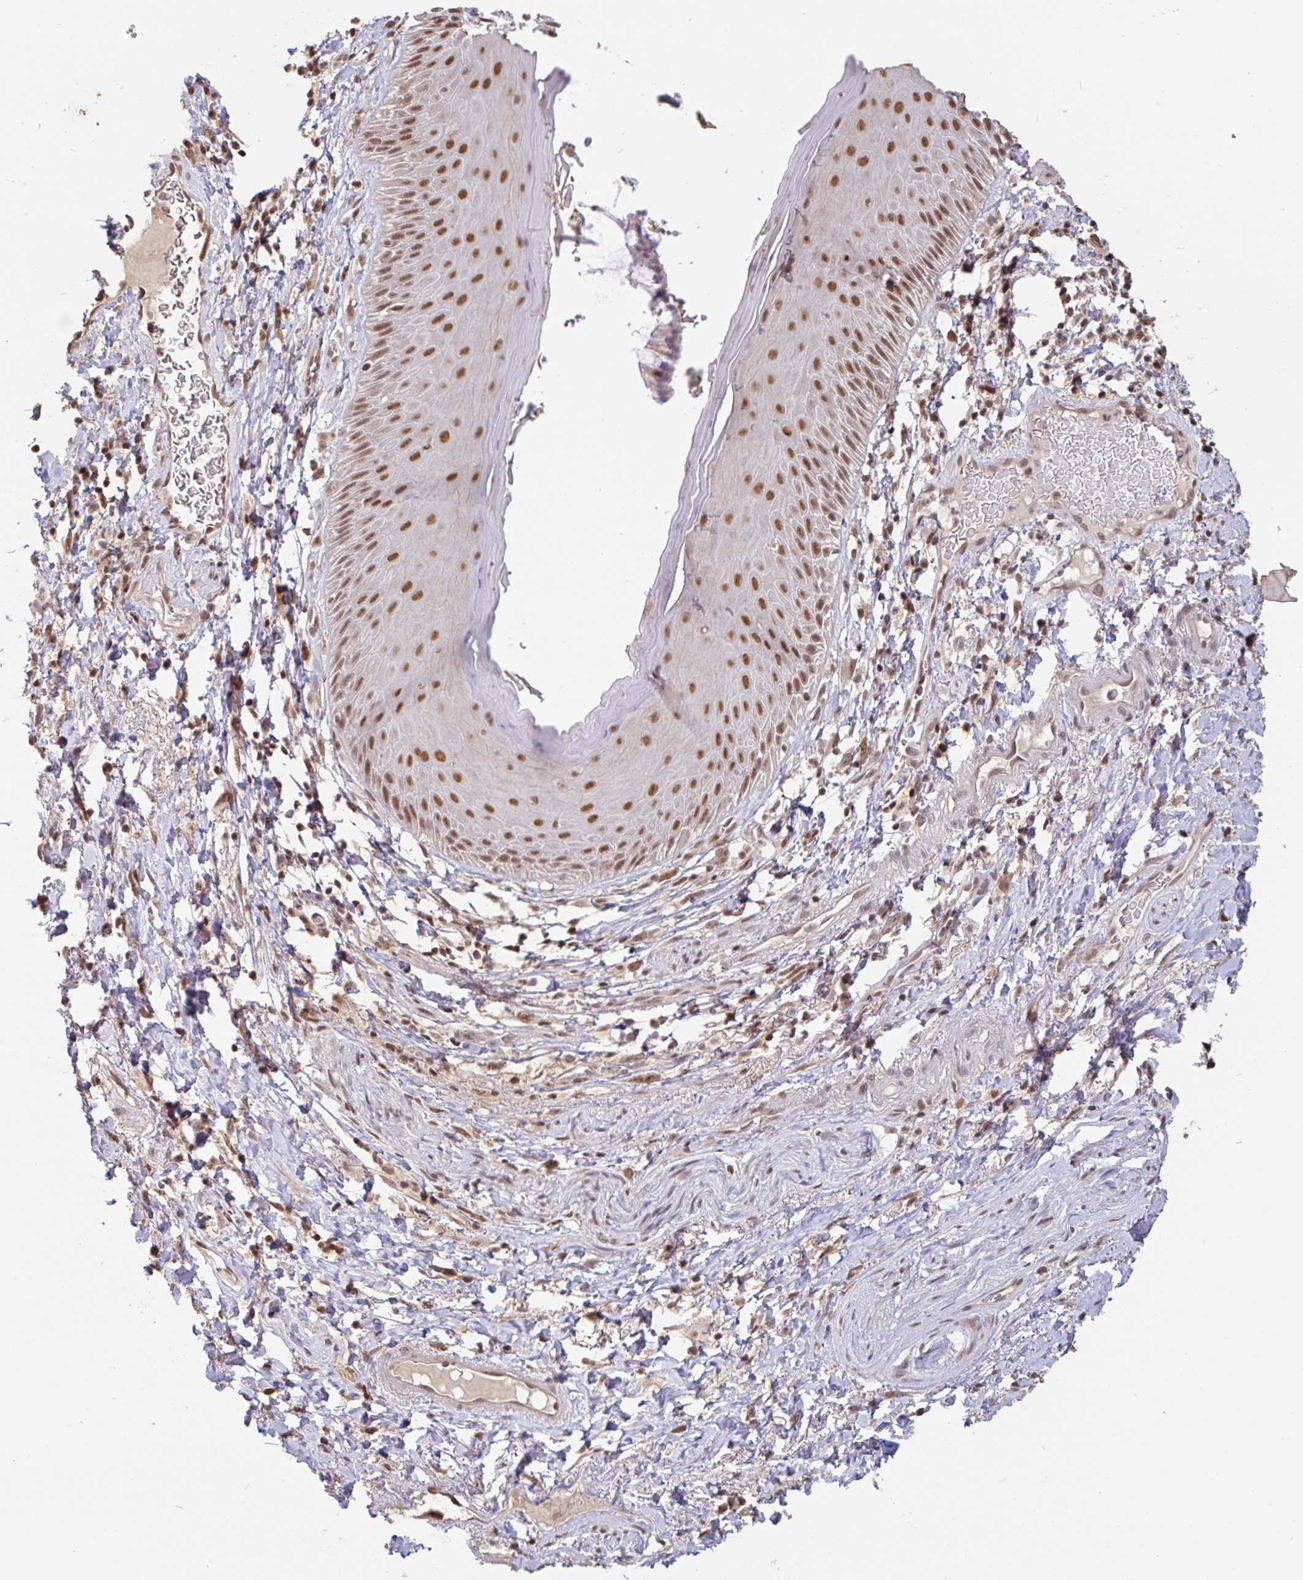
{"staining": {"intensity": "moderate", "quantity": ">75%", "location": "nuclear"}, "tissue": "skin", "cell_type": "Epidermal cells", "image_type": "normal", "snomed": [{"axis": "morphology", "description": "Normal tissue, NOS"}, {"axis": "topography", "description": "Anal"}], "caption": "IHC of normal human skin shows medium levels of moderate nuclear expression in about >75% of epidermal cells. (DAB (3,3'-diaminobenzidine) IHC with brightfield microscopy, high magnification).", "gene": "DR1", "patient": {"sex": "male", "age": 78}}